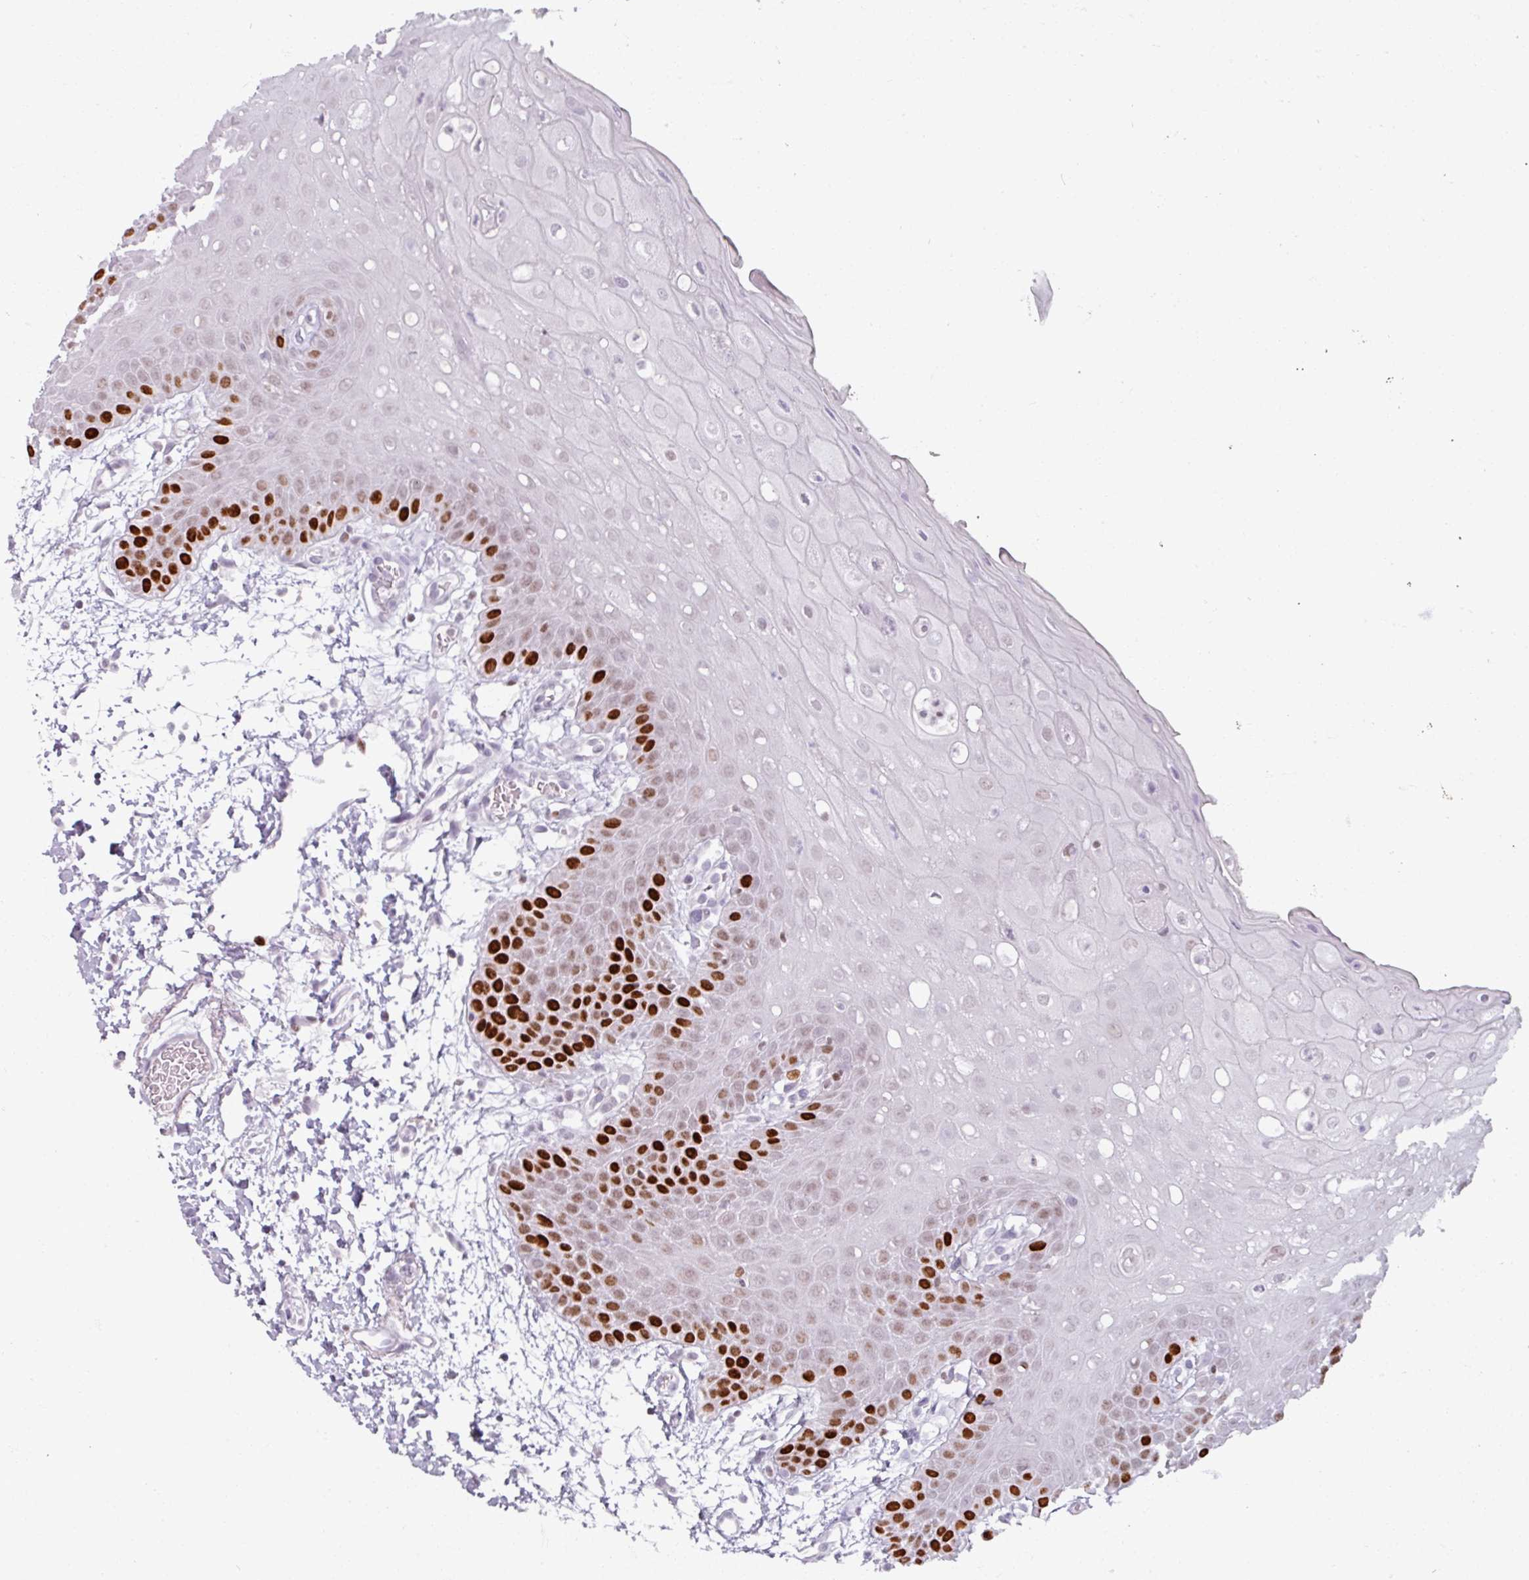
{"staining": {"intensity": "strong", "quantity": "25%-75%", "location": "nuclear"}, "tissue": "oral mucosa", "cell_type": "Squamous epithelial cells", "image_type": "normal", "snomed": [{"axis": "morphology", "description": "Normal tissue, NOS"}, {"axis": "topography", "description": "Oral tissue"}, {"axis": "topography", "description": "Tounge, NOS"}], "caption": "Brown immunohistochemical staining in normal human oral mucosa exhibits strong nuclear expression in approximately 25%-75% of squamous epithelial cells.", "gene": "ATAD2", "patient": {"sex": "female", "age": 59}}